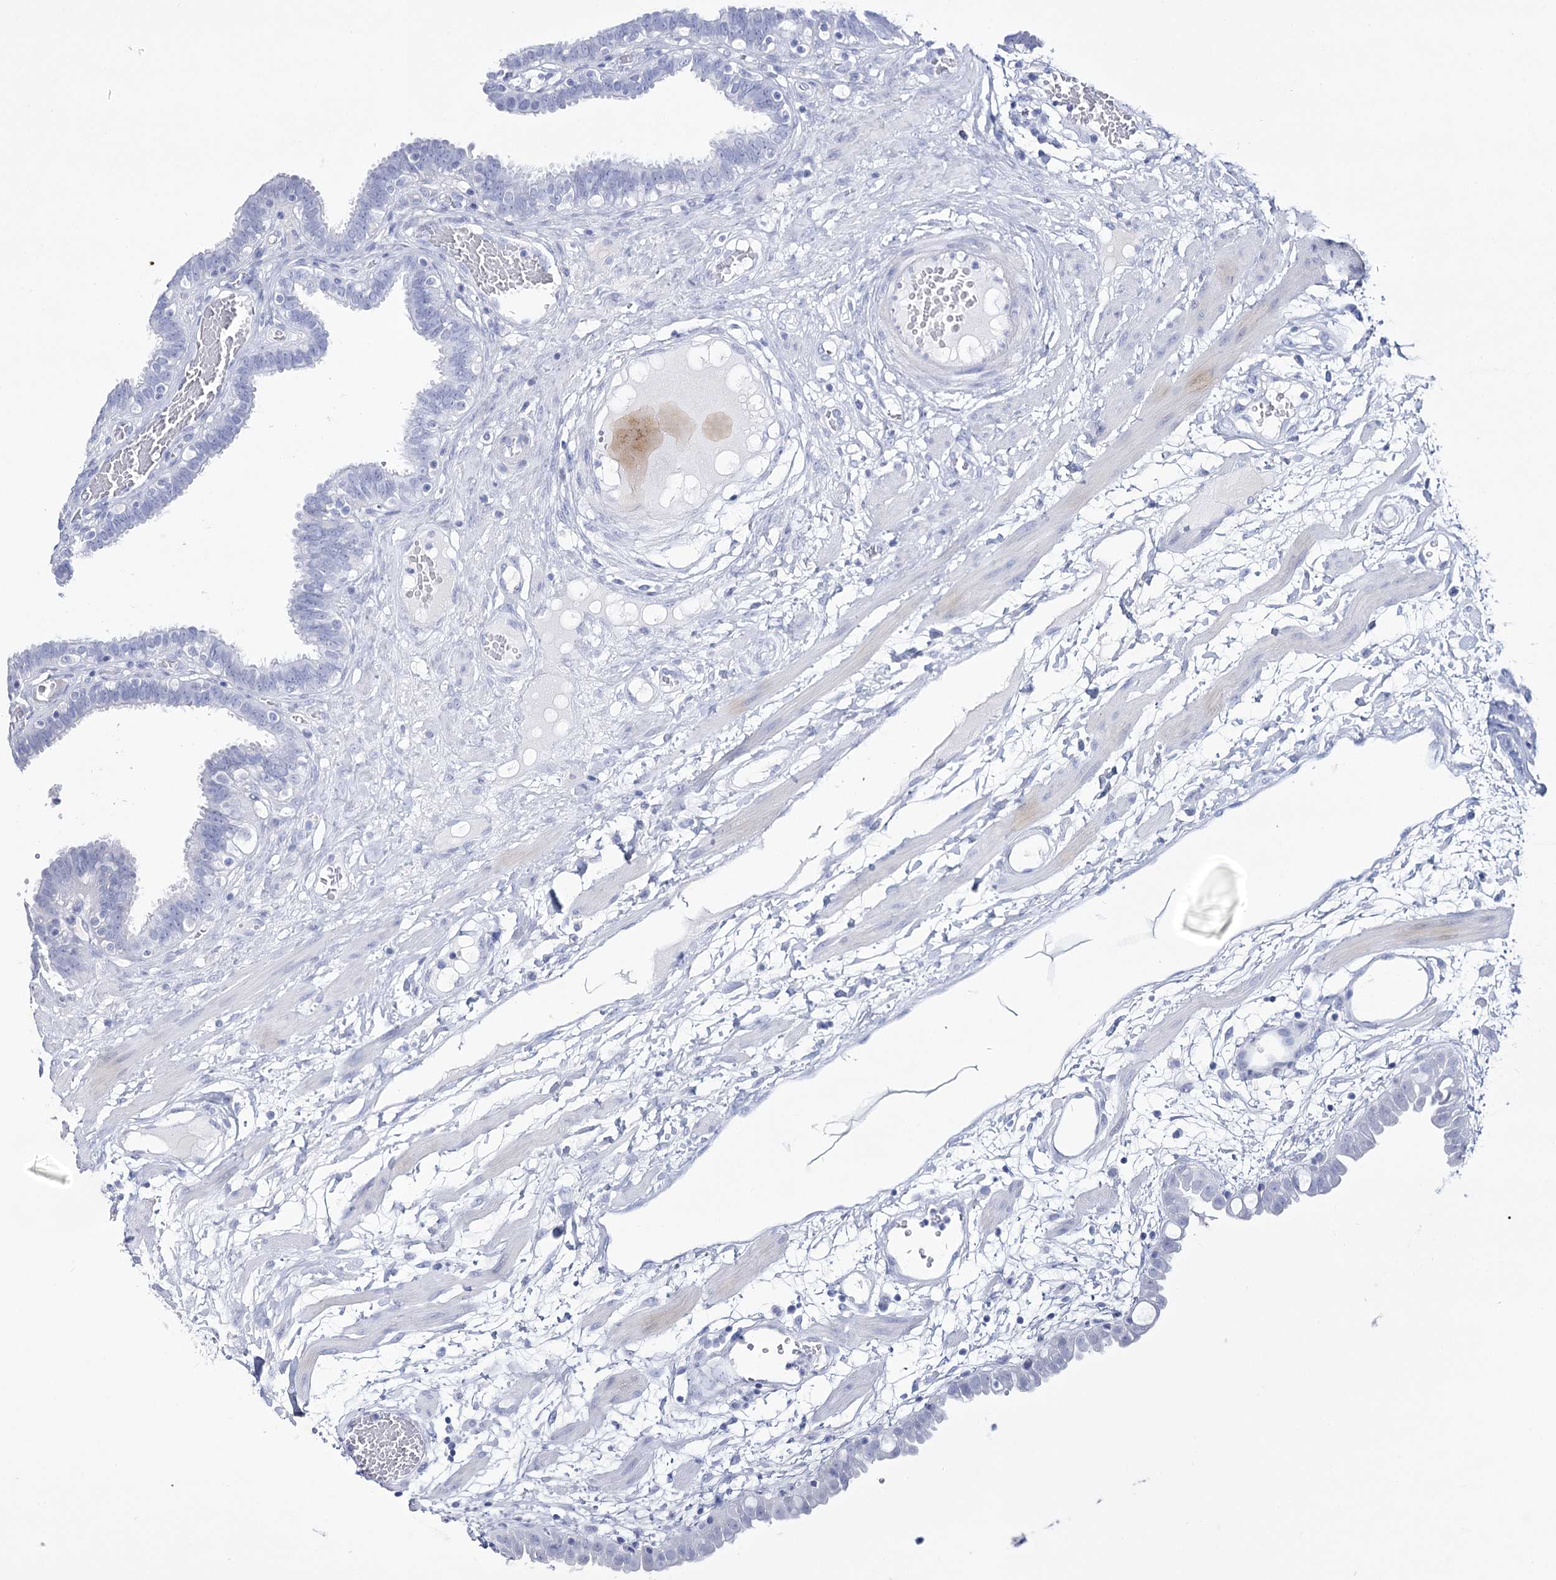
{"staining": {"intensity": "negative", "quantity": "none", "location": "none"}, "tissue": "fallopian tube", "cell_type": "Glandular cells", "image_type": "normal", "snomed": [{"axis": "morphology", "description": "Normal tissue, NOS"}, {"axis": "topography", "description": "Fallopian tube"}, {"axis": "topography", "description": "Placenta"}], "caption": "DAB immunohistochemical staining of normal human fallopian tube reveals no significant positivity in glandular cells.", "gene": "RNF186", "patient": {"sex": "female", "age": 32}}